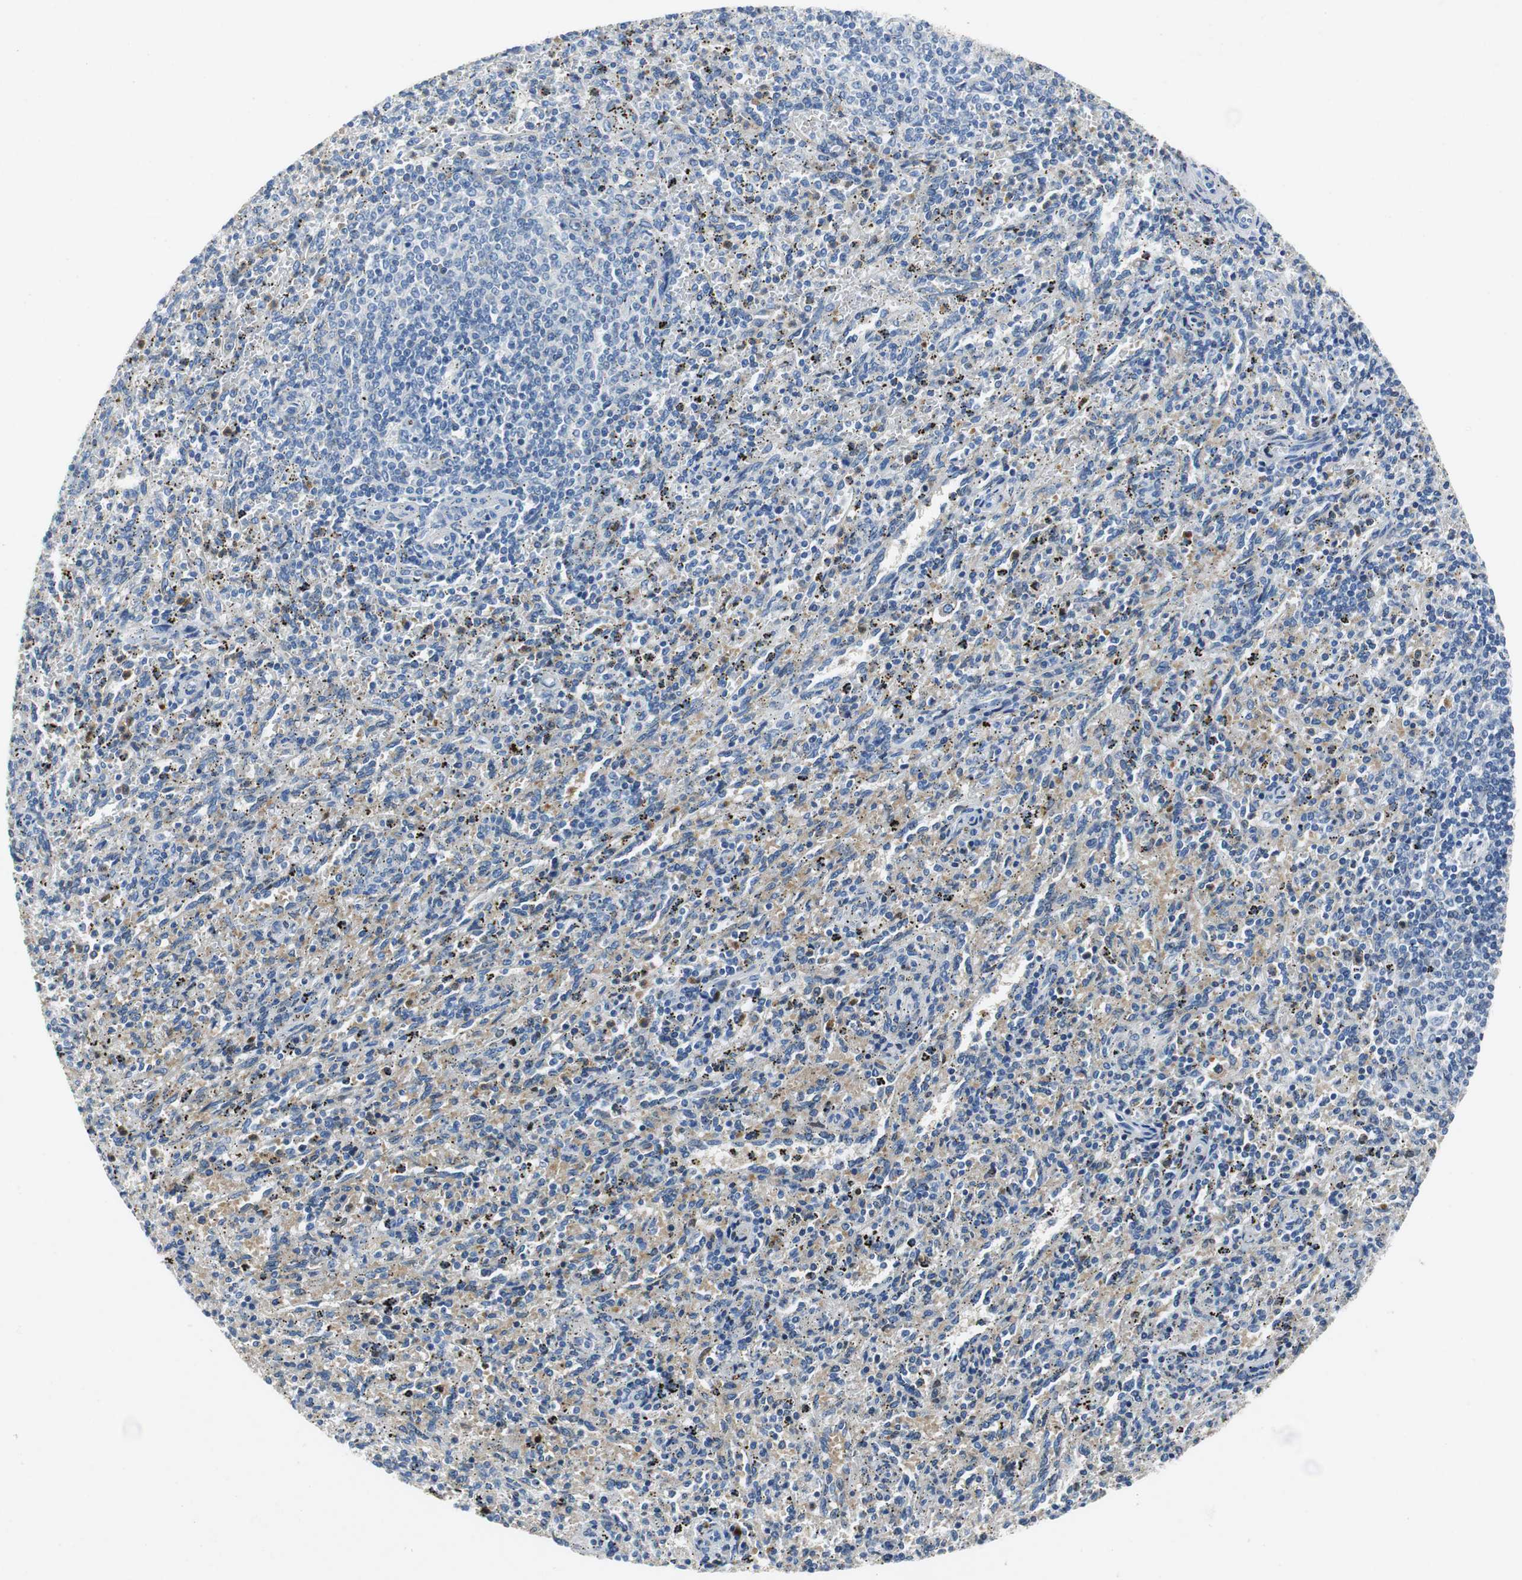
{"staining": {"intensity": "weak", "quantity": "<25%", "location": "cytoplasmic/membranous"}, "tissue": "spleen", "cell_type": "Cells in red pulp", "image_type": "normal", "snomed": [{"axis": "morphology", "description": "Normal tissue, NOS"}, {"axis": "topography", "description": "Spleen"}], "caption": "A high-resolution photomicrograph shows immunohistochemistry (IHC) staining of unremarkable spleen, which displays no significant staining in cells in red pulp.", "gene": "ORM1", "patient": {"sex": "female", "age": 10}}